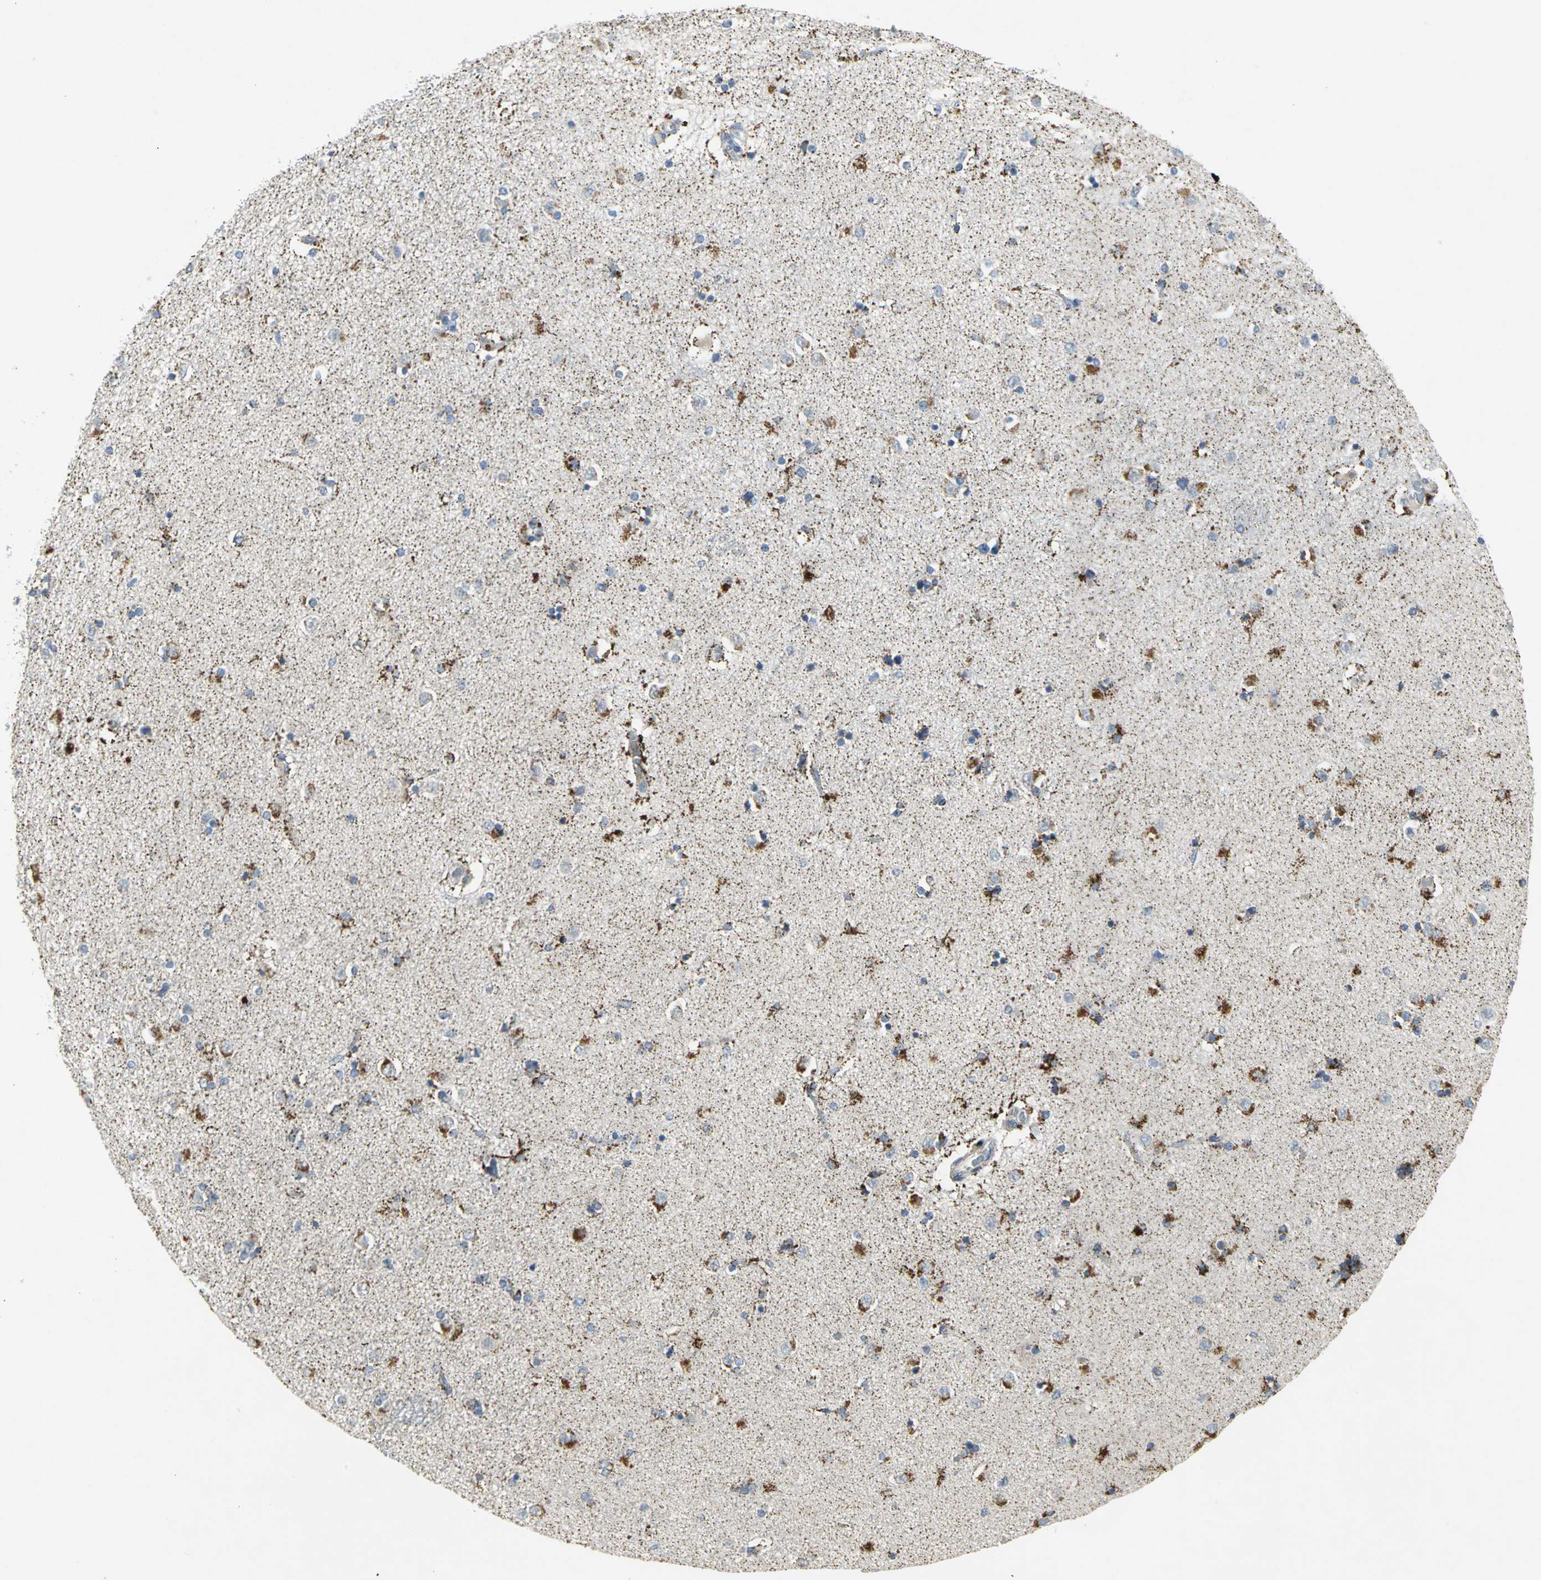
{"staining": {"intensity": "strong", "quantity": "25%-75%", "location": "cytoplasmic/membranous"}, "tissue": "caudate", "cell_type": "Glial cells", "image_type": "normal", "snomed": [{"axis": "morphology", "description": "Normal tissue, NOS"}, {"axis": "topography", "description": "Lateral ventricle wall"}], "caption": "Immunohistochemical staining of unremarkable human caudate displays strong cytoplasmic/membranous protein expression in approximately 25%-75% of glial cells.", "gene": "SPPL2B", "patient": {"sex": "female", "age": 54}}